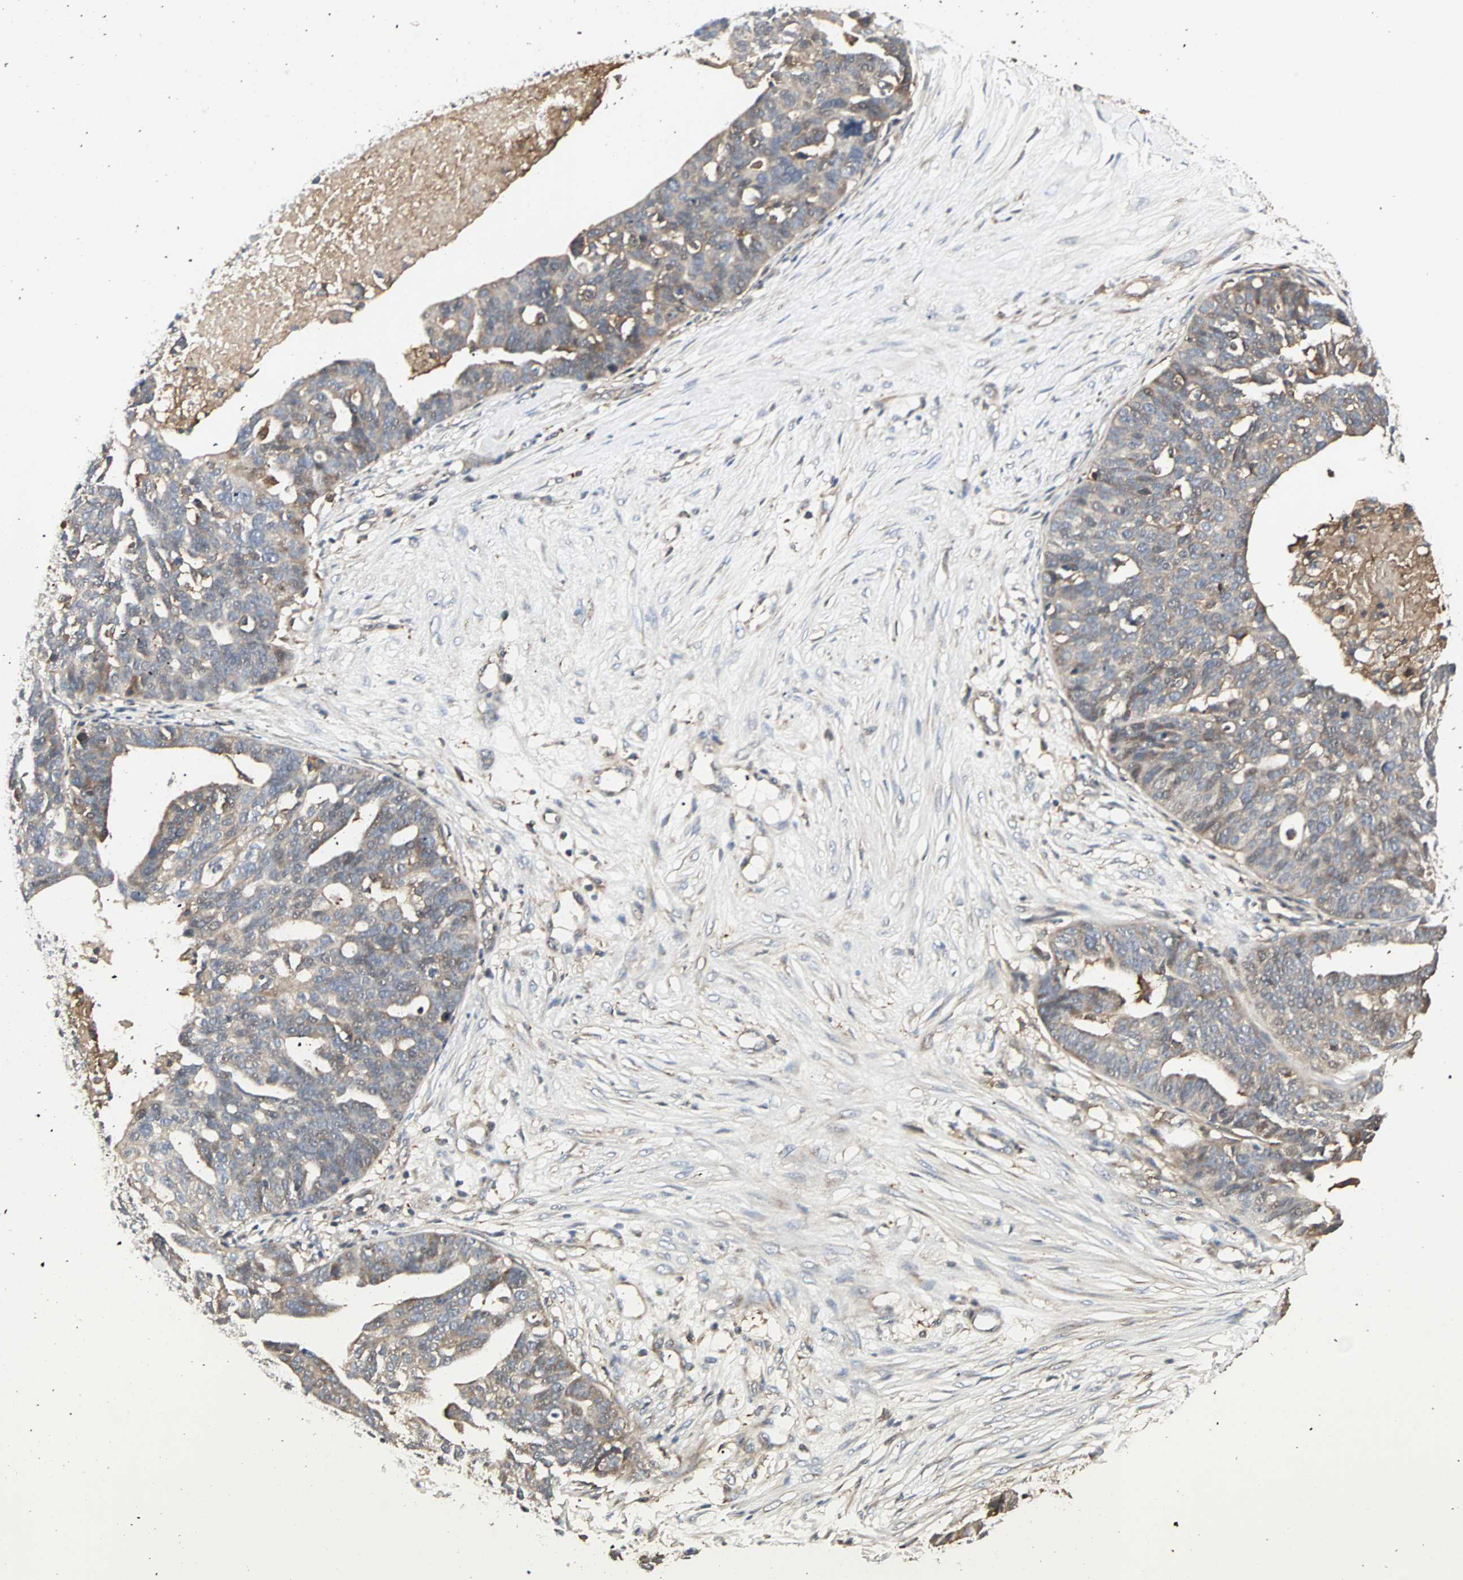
{"staining": {"intensity": "weak", "quantity": ">75%", "location": "cytoplasmic/membranous"}, "tissue": "ovarian cancer", "cell_type": "Tumor cells", "image_type": "cancer", "snomed": [{"axis": "morphology", "description": "Cystadenocarcinoma, serous, NOS"}, {"axis": "topography", "description": "Ovary"}], "caption": "High-power microscopy captured an IHC photomicrograph of ovarian serous cystadenocarcinoma, revealing weak cytoplasmic/membranous staining in approximately >75% of tumor cells. Immunohistochemistry stains the protein in brown and the nuclei are stained blue.", "gene": "GNAI2", "patient": {"sex": "female", "age": 59}}